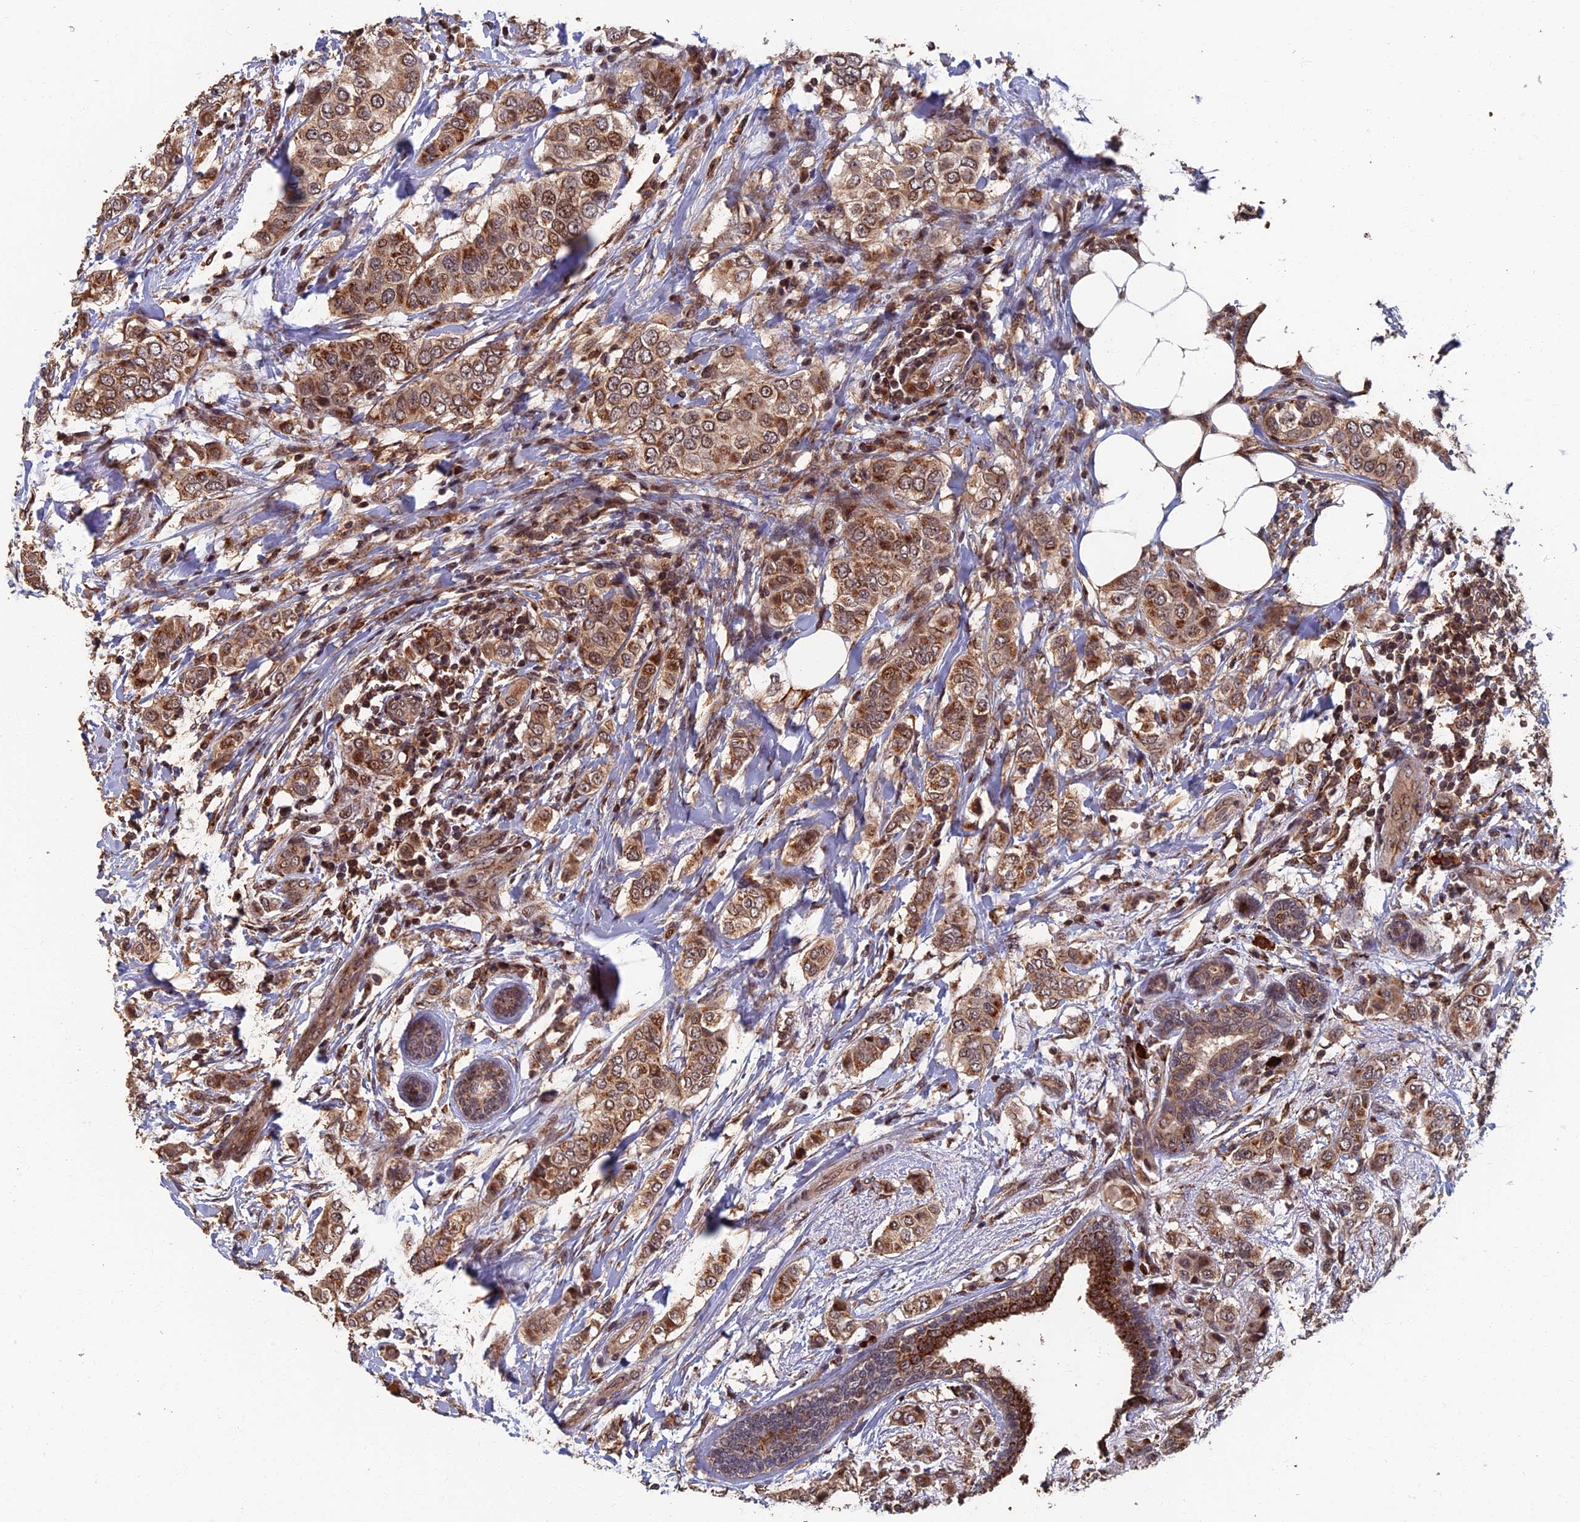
{"staining": {"intensity": "moderate", "quantity": ">75%", "location": "cytoplasmic/membranous"}, "tissue": "breast cancer", "cell_type": "Tumor cells", "image_type": "cancer", "snomed": [{"axis": "morphology", "description": "Lobular carcinoma"}, {"axis": "topography", "description": "Breast"}], "caption": "Brown immunohistochemical staining in human breast cancer (lobular carcinoma) shows moderate cytoplasmic/membranous positivity in approximately >75% of tumor cells.", "gene": "RASGRF1", "patient": {"sex": "female", "age": 51}}